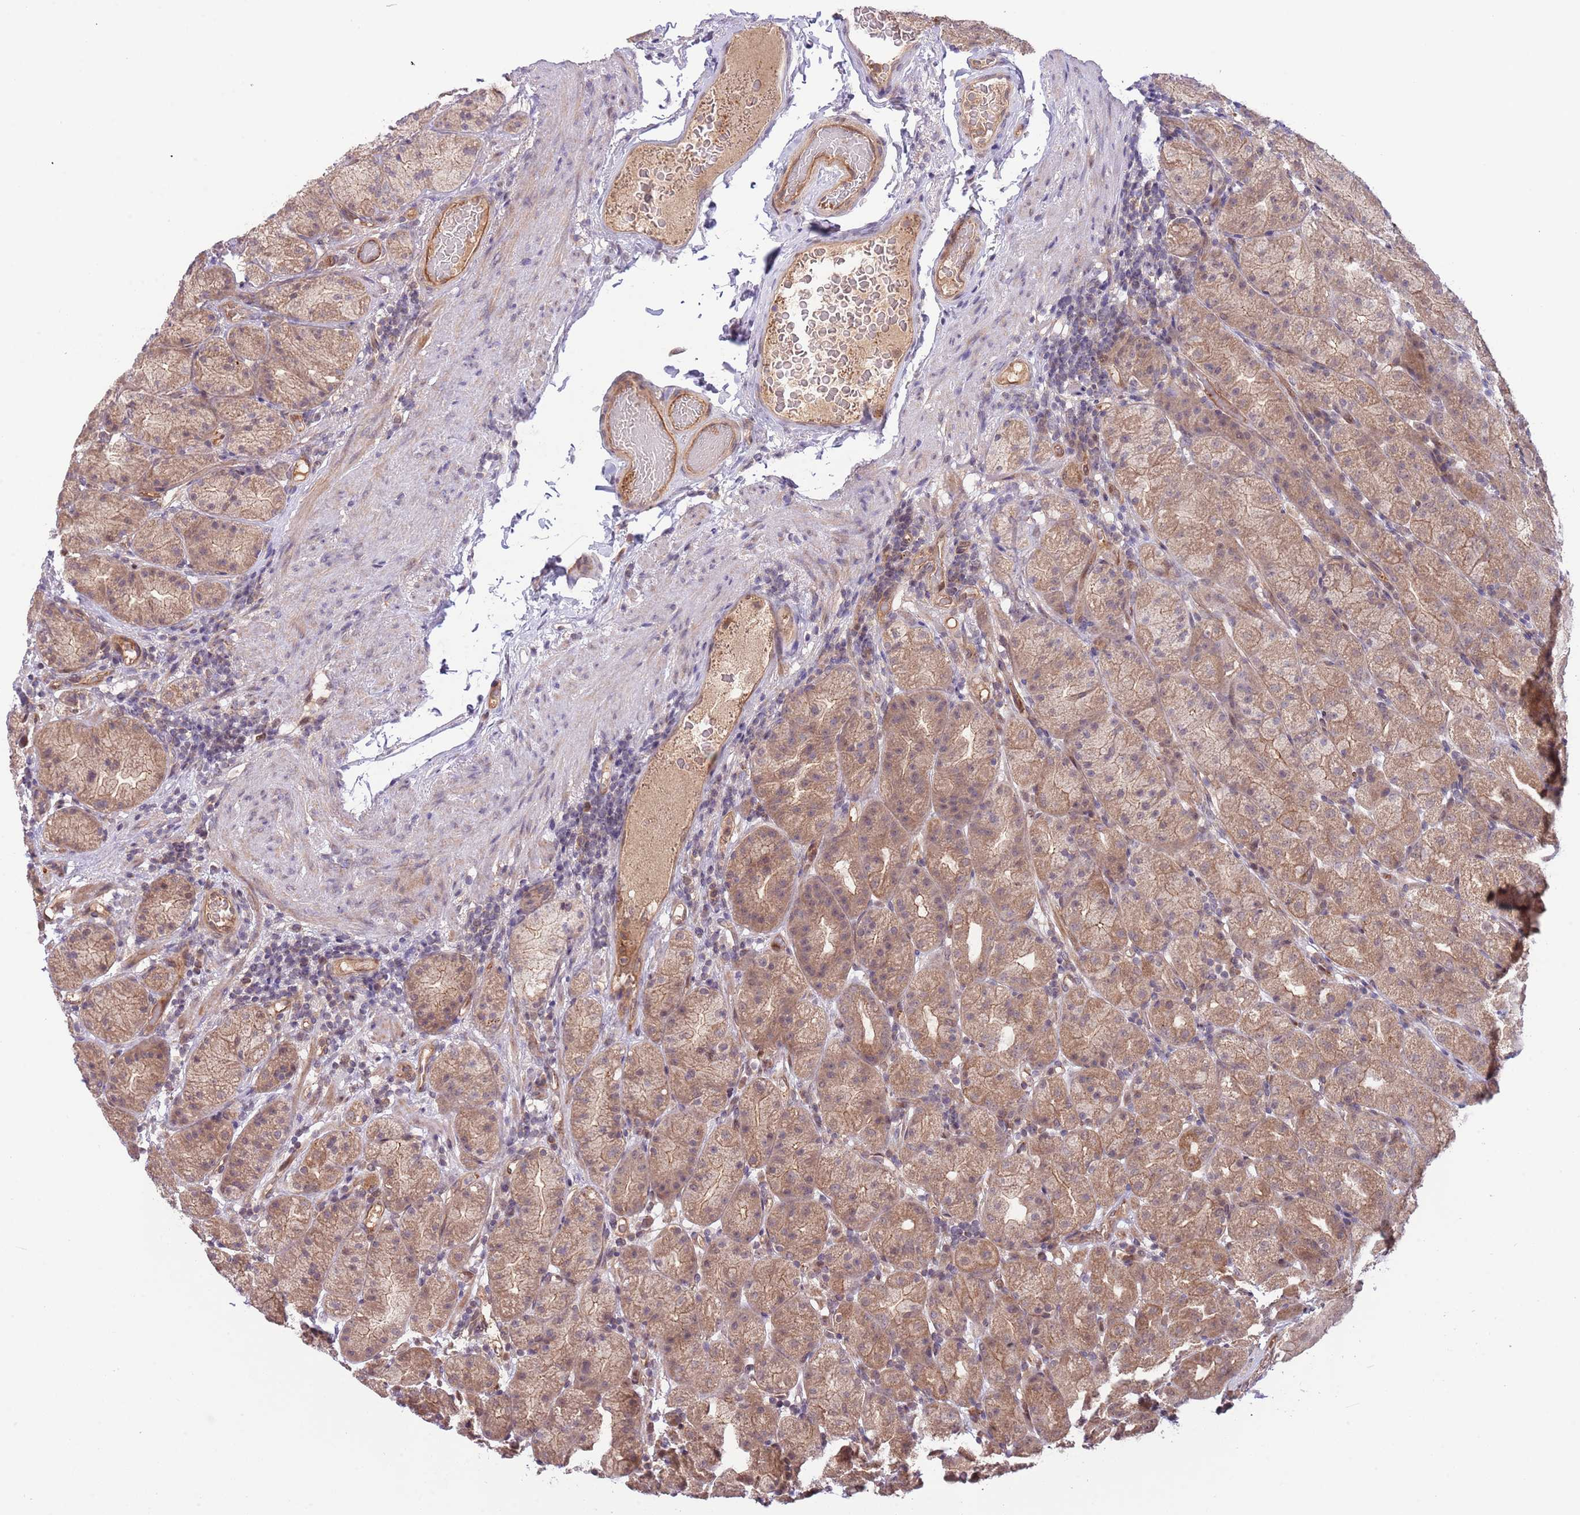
{"staining": {"intensity": "moderate", "quantity": ">75%", "location": "cytoplasmic/membranous,nuclear"}, "tissue": "stomach", "cell_type": "Glandular cells", "image_type": "normal", "snomed": [{"axis": "morphology", "description": "Normal tissue, NOS"}, {"axis": "topography", "description": "Stomach, upper"}, {"axis": "topography", "description": "Stomach"}], "caption": "Moderate cytoplasmic/membranous,nuclear staining for a protein is appreciated in approximately >75% of glandular cells of benign stomach using immunohistochemistry.", "gene": "PRR16", "patient": {"sex": "male", "age": 68}}